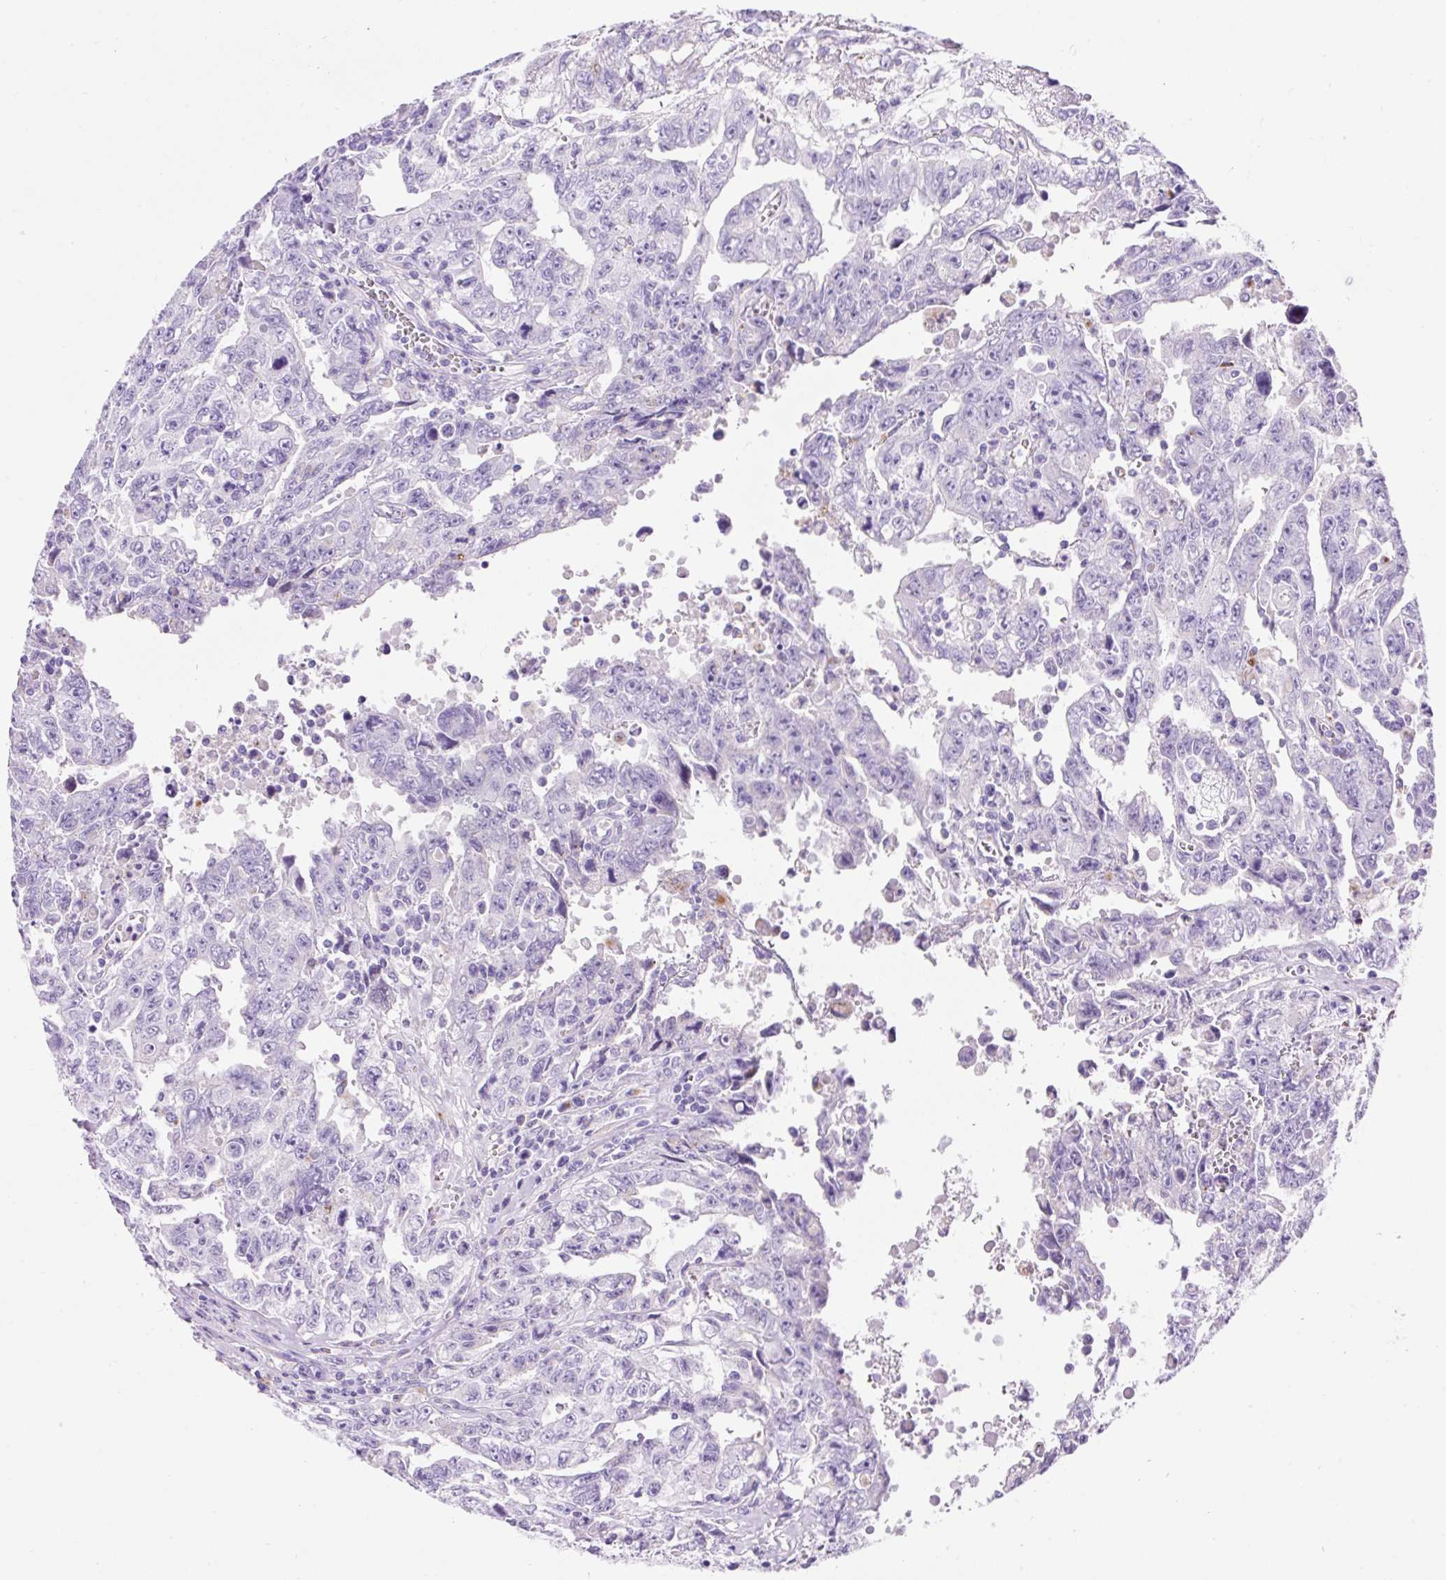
{"staining": {"intensity": "negative", "quantity": "none", "location": "none"}, "tissue": "testis cancer", "cell_type": "Tumor cells", "image_type": "cancer", "snomed": [{"axis": "morphology", "description": "Carcinoma, Embryonal, NOS"}, {"axis": "topography", "description": "Testis"}], "caption": "DAB immunohistochemical staining of human testis cancer (embryonal carcinoma) shows no significant expression in tumor cells.", "gene": "HEXB", "patient": {"sex": "male", "age": 24}}